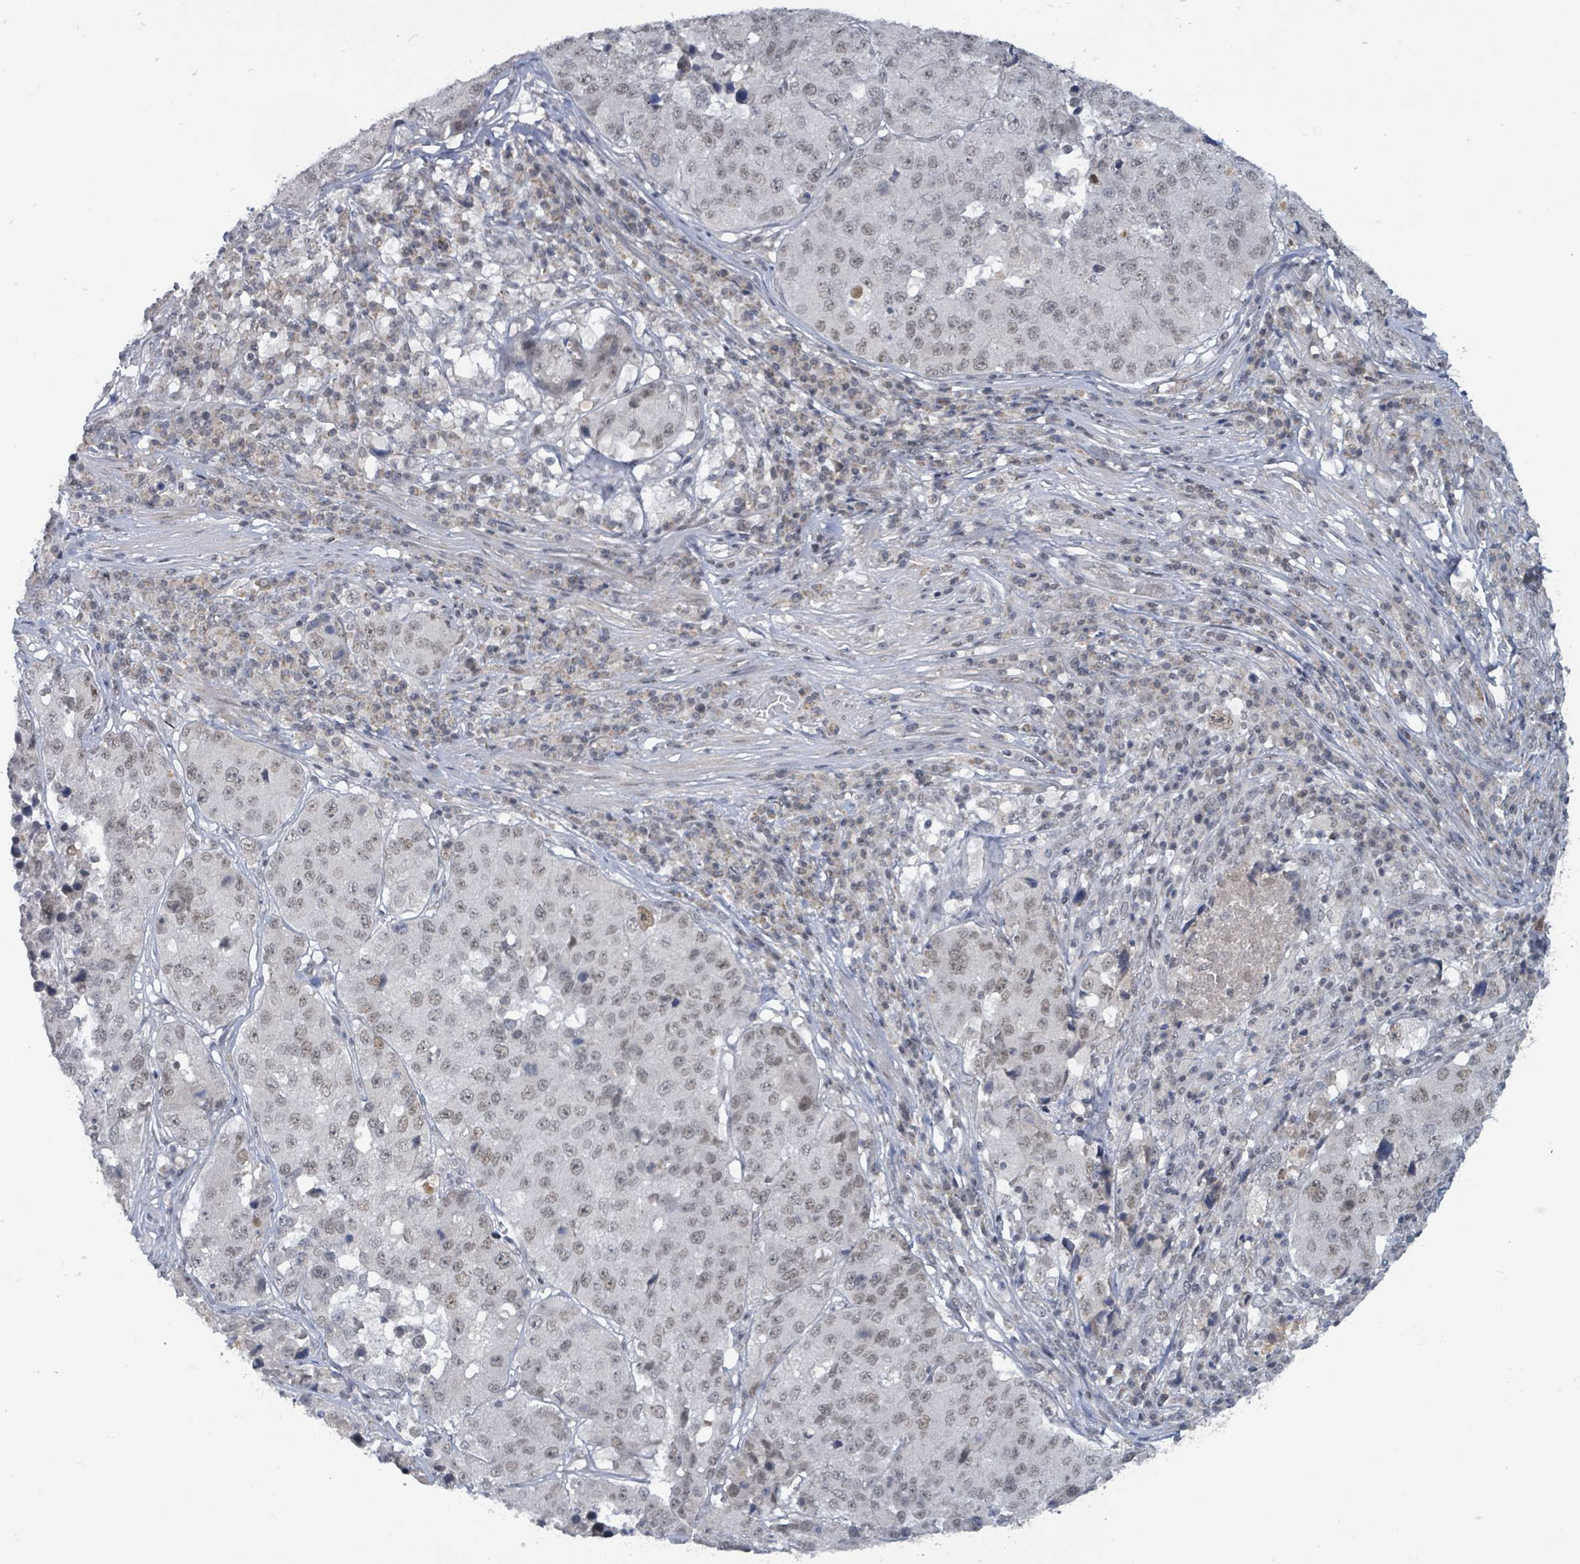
{"staining": {"intensity": "negative", "quantity": "none", "location": "none"}, "tissue": "stomach cancer", "cell_type": "Tumor cells", "image_type": "cancer", "snomed": [{"axis": "morphology", "description": "Adenocarcinoma, NOS"}, {"axis": "topography", "description": "Stomach"}], "caption": "Stomach cancer (adenocarcinoma) stained for a protein using IHC reveals no staining tumor cells.", "gene": "BANP", "patient": {"sex": "male", "age": 71}}